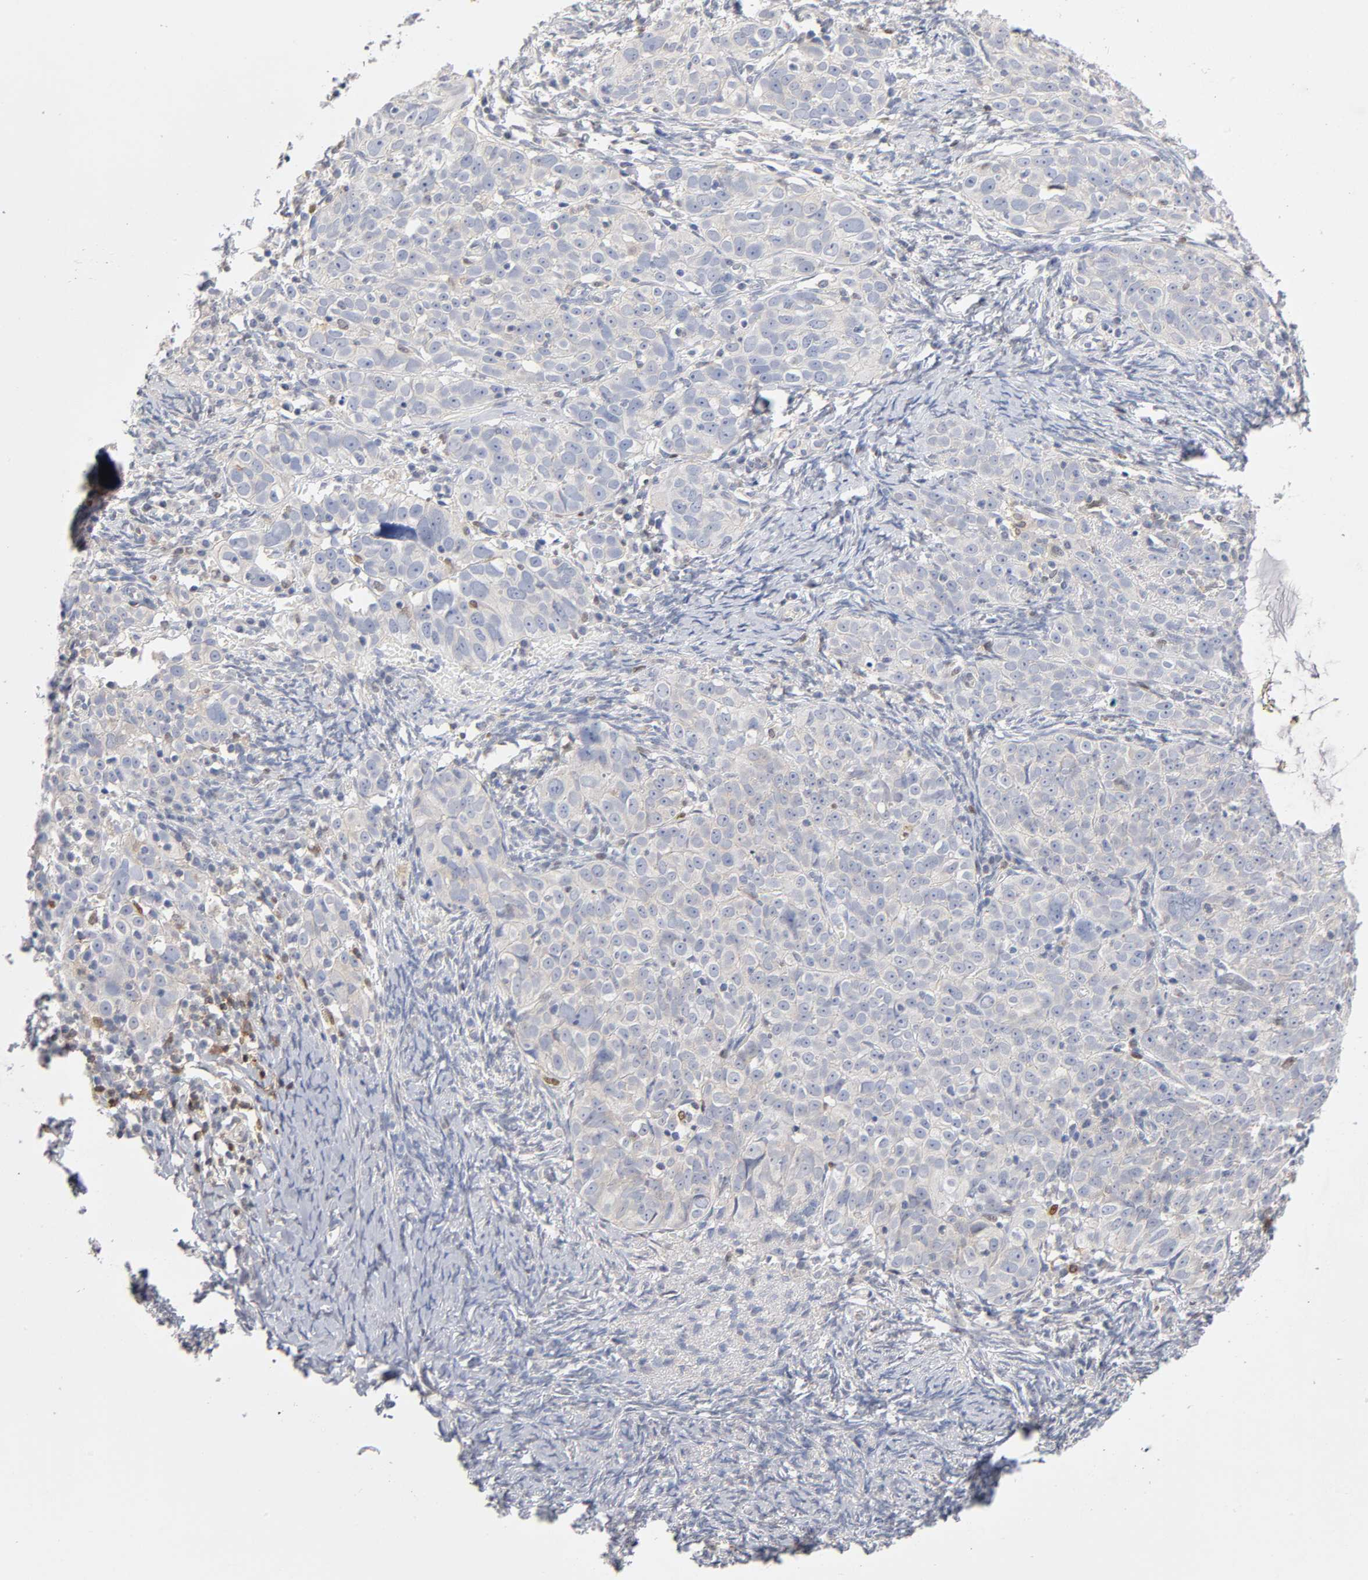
{"staining": {"intensity": "negative", "quantity": "none", "location": "none"}, "tissue": "ovarian cancer", "cell_type": "Tumor cells", "image_type": "cancer", "snomed": [{"axis": "morphology", "description": "Normal tissue, NOS"}, {"axis": "morphology", "description": "Cystadenocarcinoma, serous, NOS"}, {"axis": "topography", "description": "Ovary"}], "caption": "IHC of ovarian cancer (serous cystadenocarcinoma) shows no expression in tumor cells.", "gene": "NFATC1", "patient": {"sex": "female", "age": 62}}